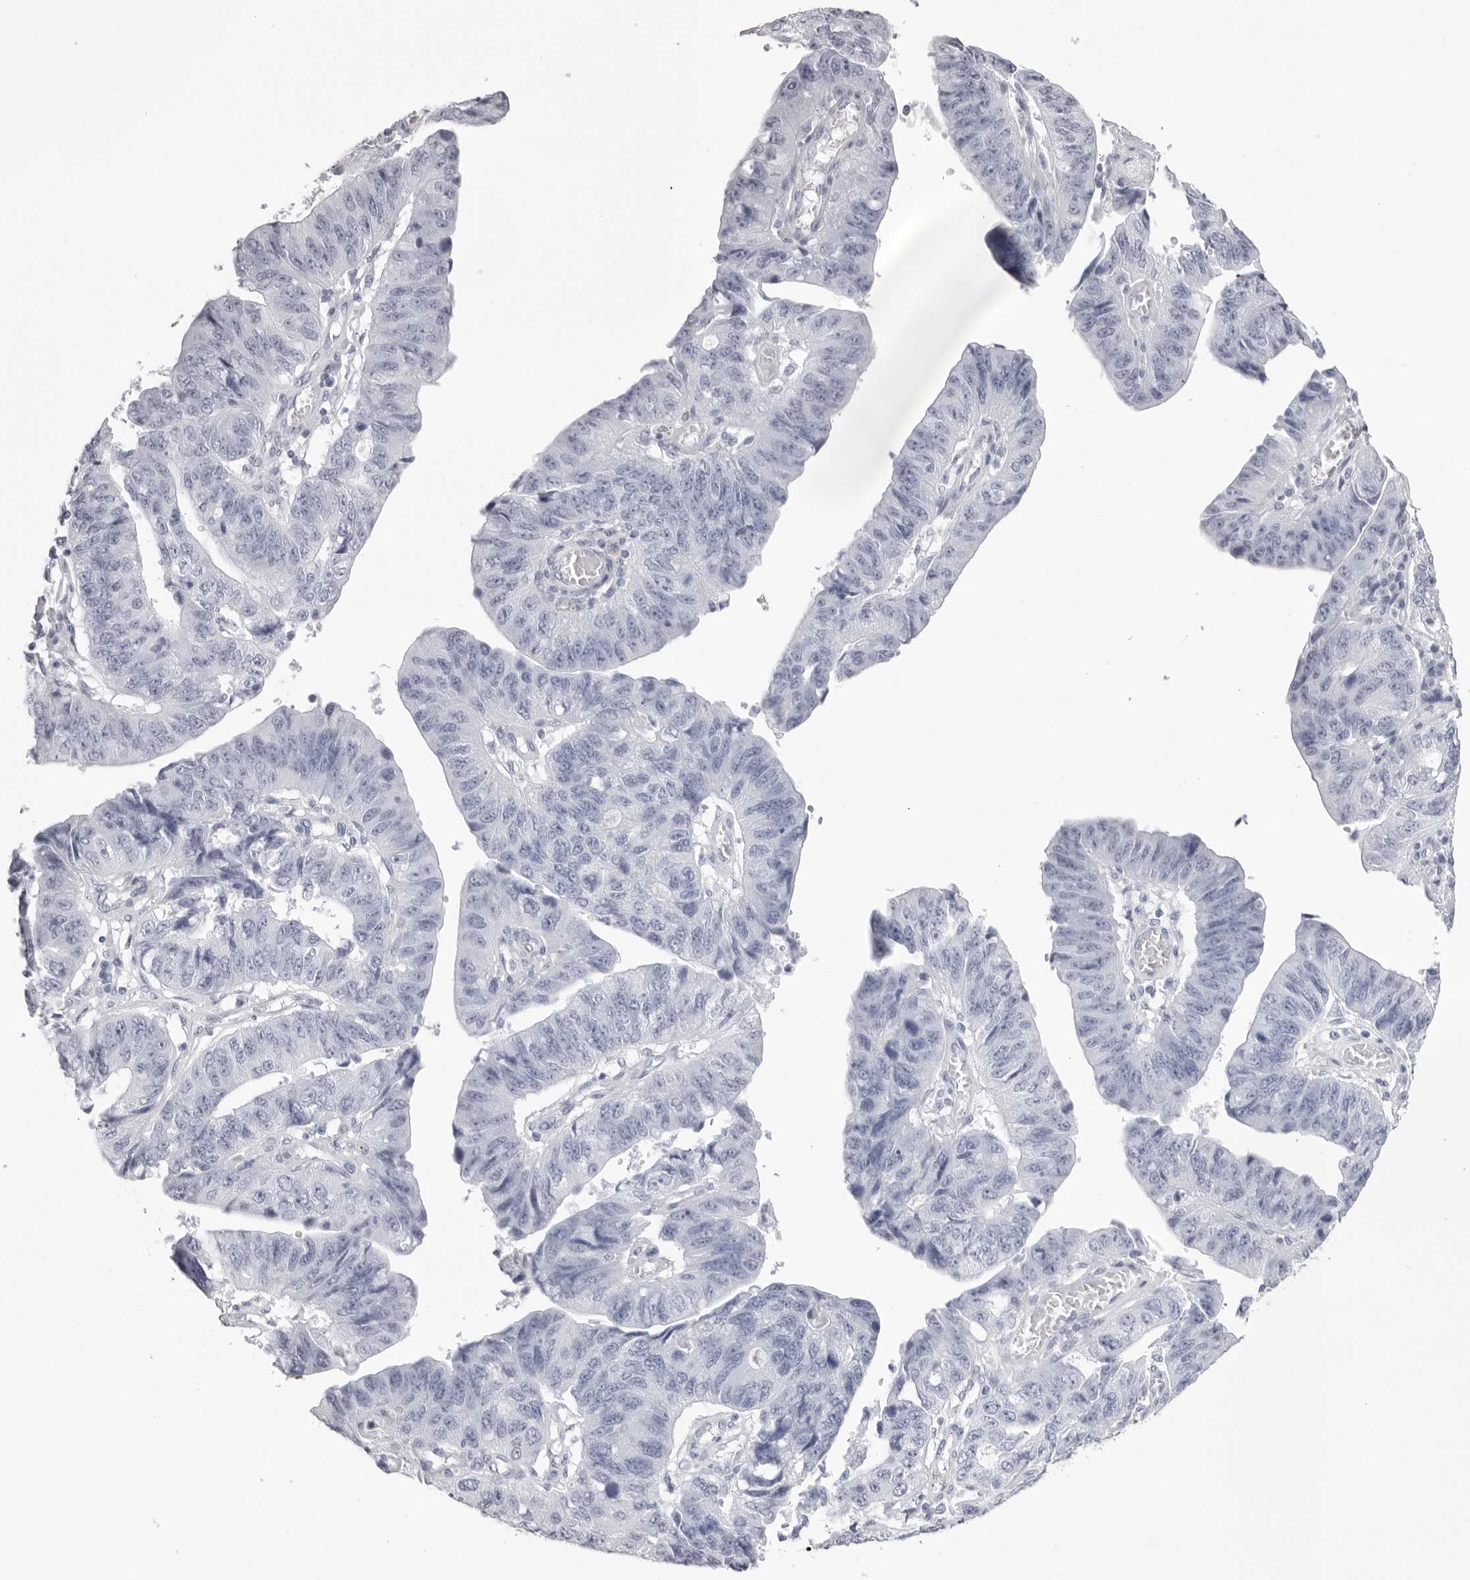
{"staining": {"intensity": "negative", "quantity": "none", "location": "none"}, "tissue": "stomach cancer", "cell_type": "Tumor cells", "image_type": "cancer", "snomed": [{"axis": "morphology", "description": "Adenocarcinoma, NOS"}, {"axis": "topography", "description": "Stomach"}], "caption": "Immunohistochemical staining of human stomach cancer (adenocarcinoma) shows no significant expression in tumor cells.", "gene": "TMOD4", "patient": {"sex": "male", "age": 59}}